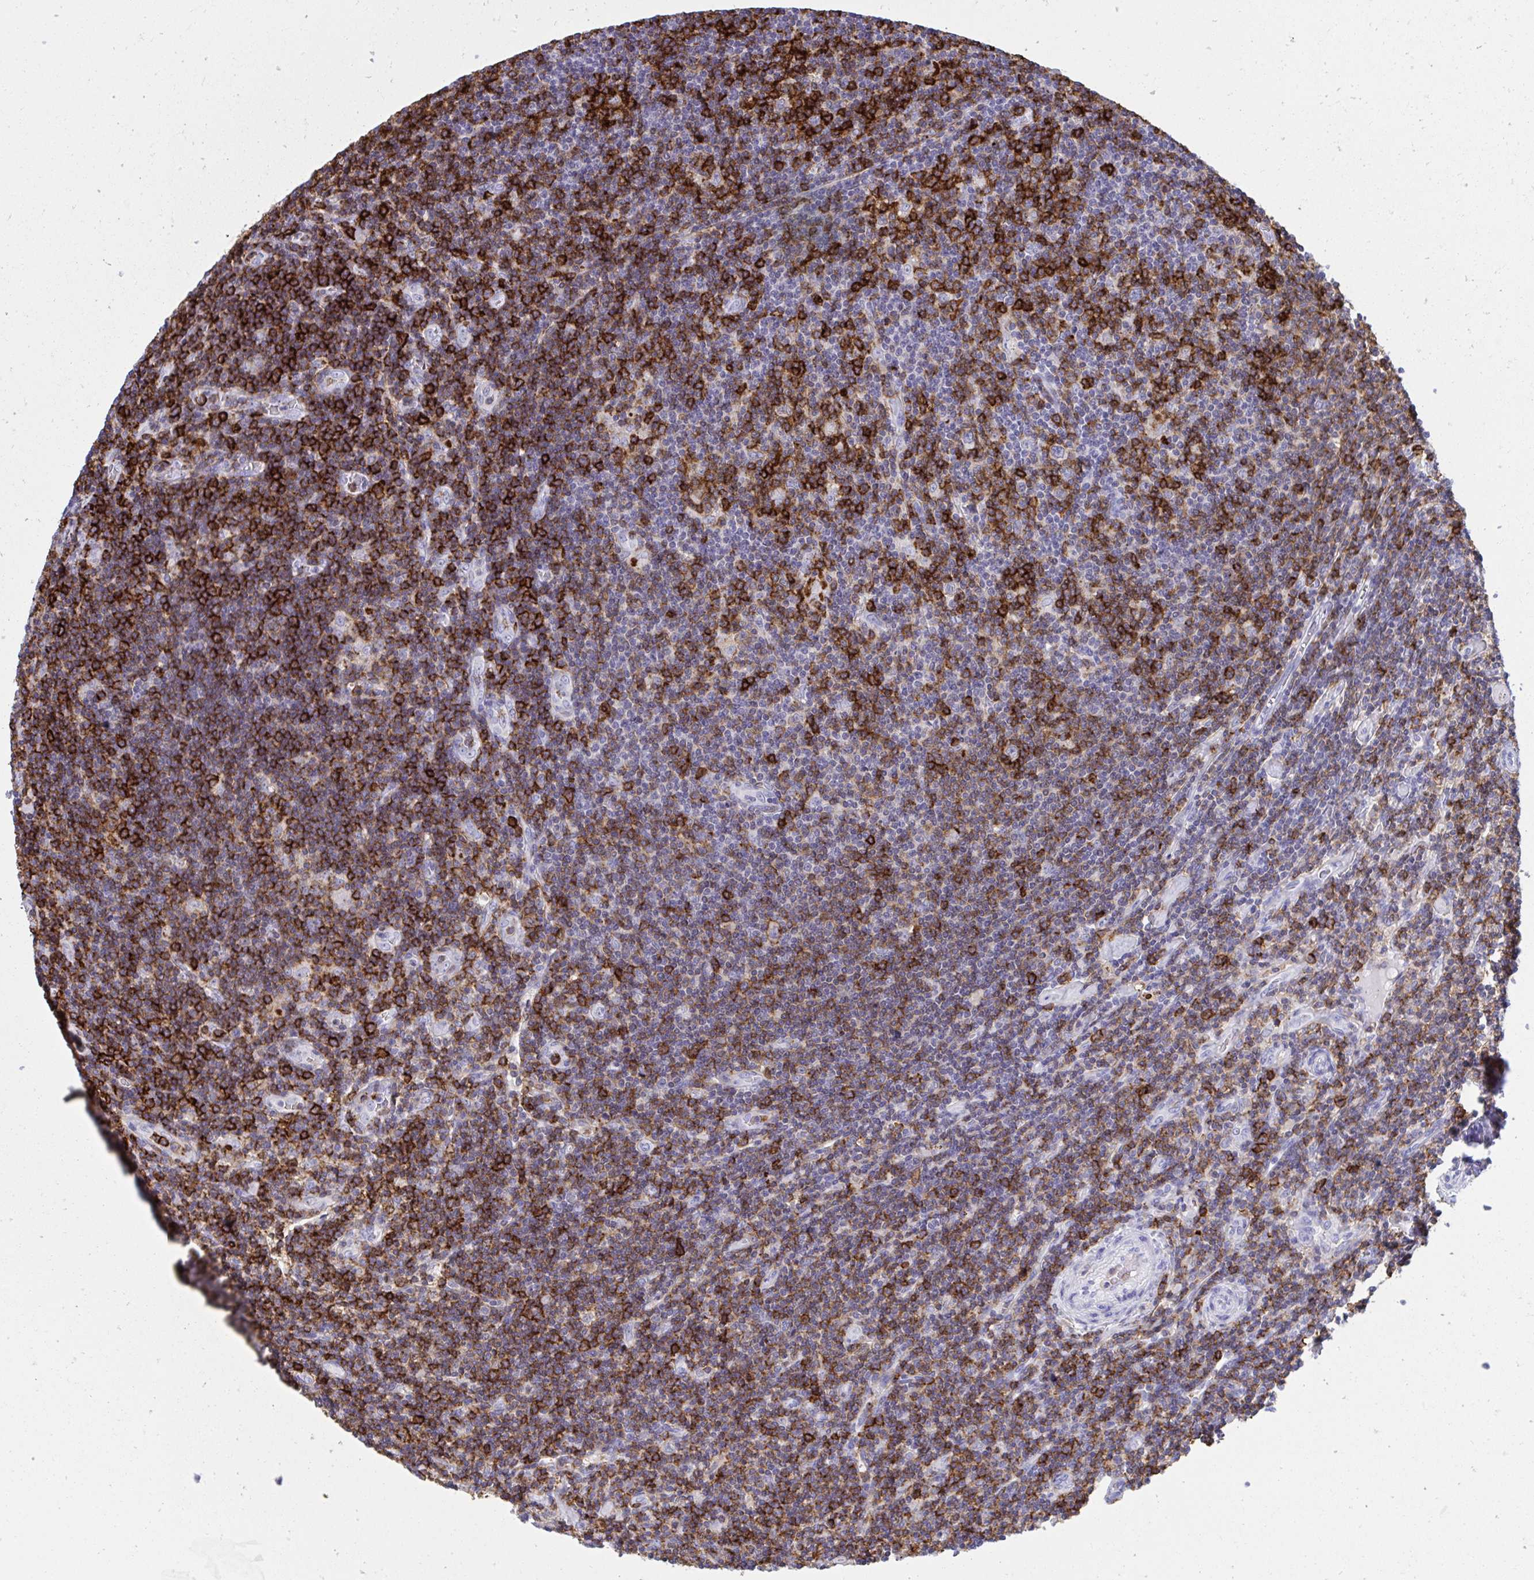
{"staining": {"intensity": "negative", "quantity": "none", "location": "none"}, "tissue": "lymphoma", "cell_type": "Tumor cells", "image_type": "cancer", "snomed": [{"axis": "morphology", "description": "Hodgkin's disease, NOS"}, {"axis": "topography", "description": "Lymph node"}], "caption": "The IHC image has no significant staining in tumor cells of lymphoma tissue.", "gene": "SPN", "patient": {"sex": "male", "age": 40}}